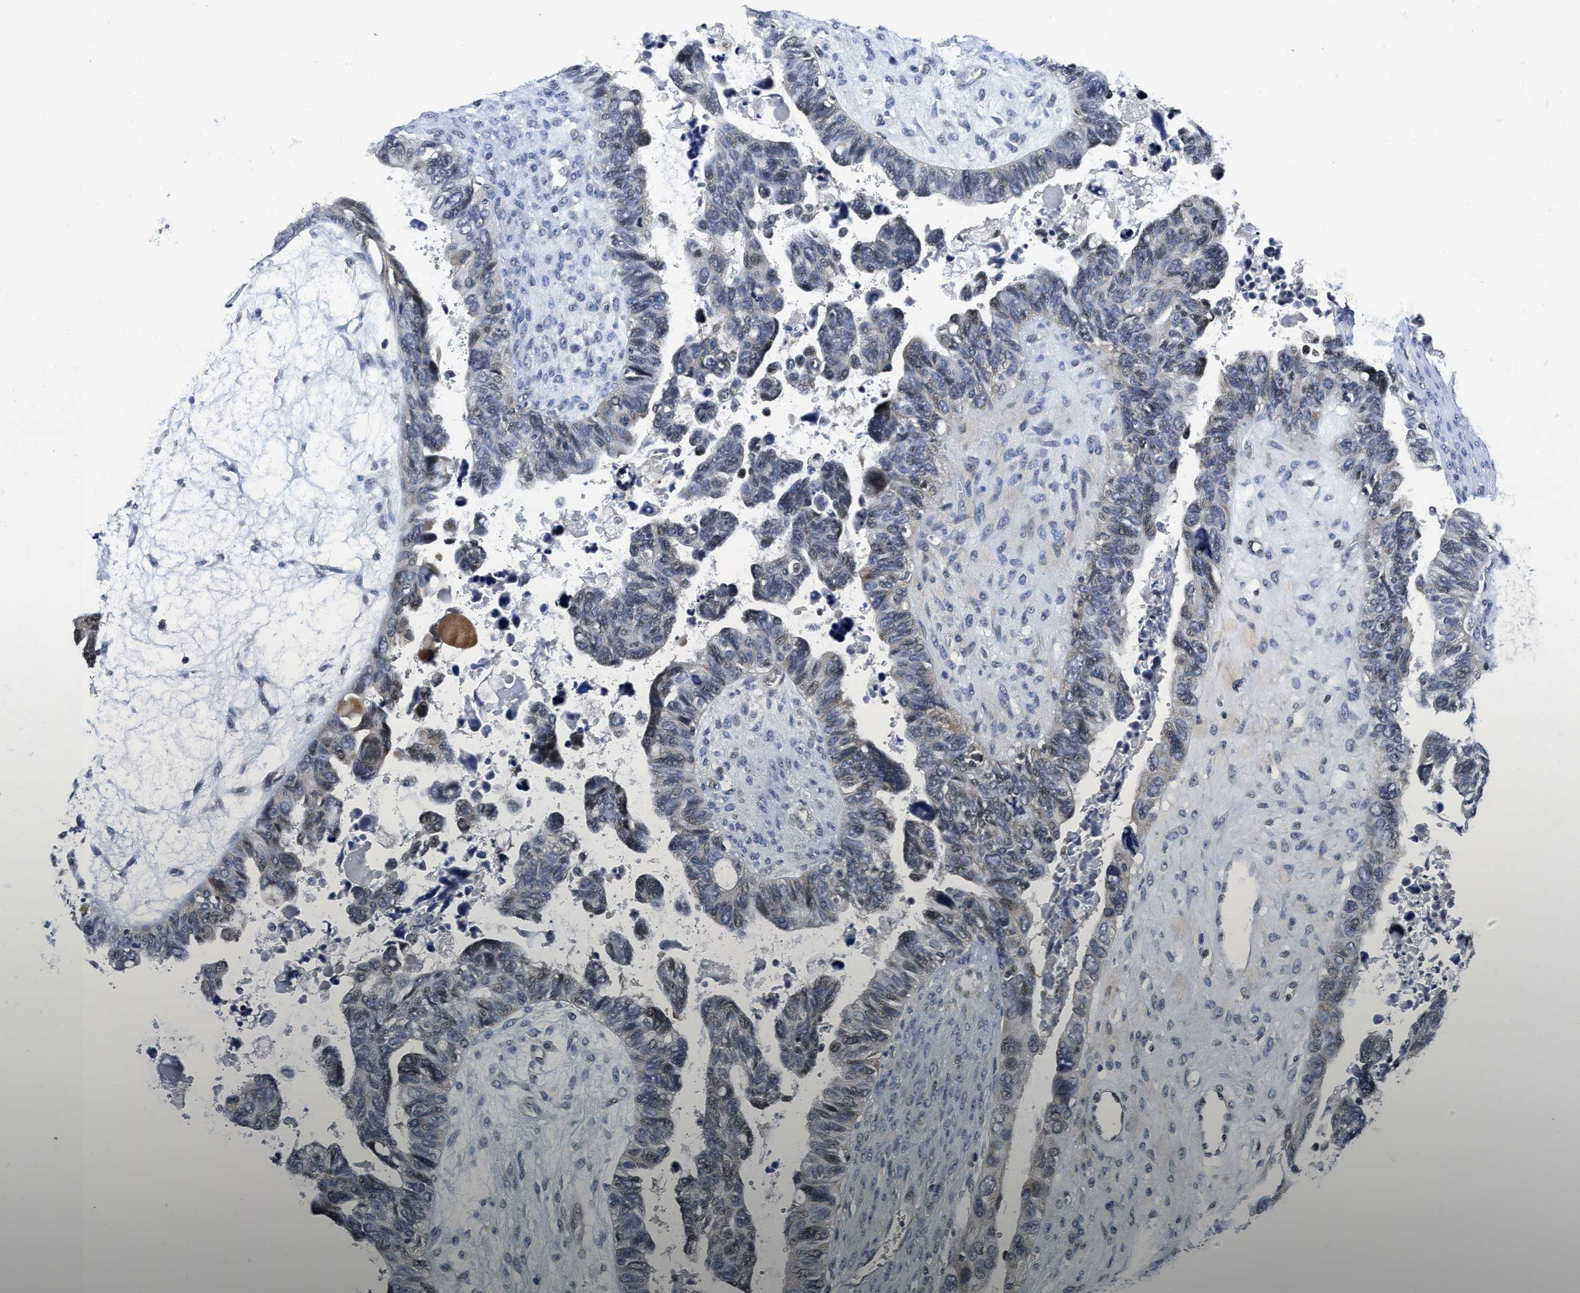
{"staining": {"intensity": "weak", "quantity": "<25%", "location": "nuclear"}, "tissue": "ovarian cancer", "cell_type": "Tumor cells", "image_type": "cancer", "snomed": [{"axis": "morphology", "description": "Cystadenocarcinoma, serous, NOS"}, {"axis": "topography", "description": "Ovary"}], "caption": "The image reveals no staining of tumor cells in serous cystadenocarcinoma (ovarian). Brightfield microscopy of immunohistochemistry (IHC) stained with DAB (brown) and hematoxylin (blue), captured at high magnification.", "gene": "VIP", "patient": {"sex": "female", "age": 79}}